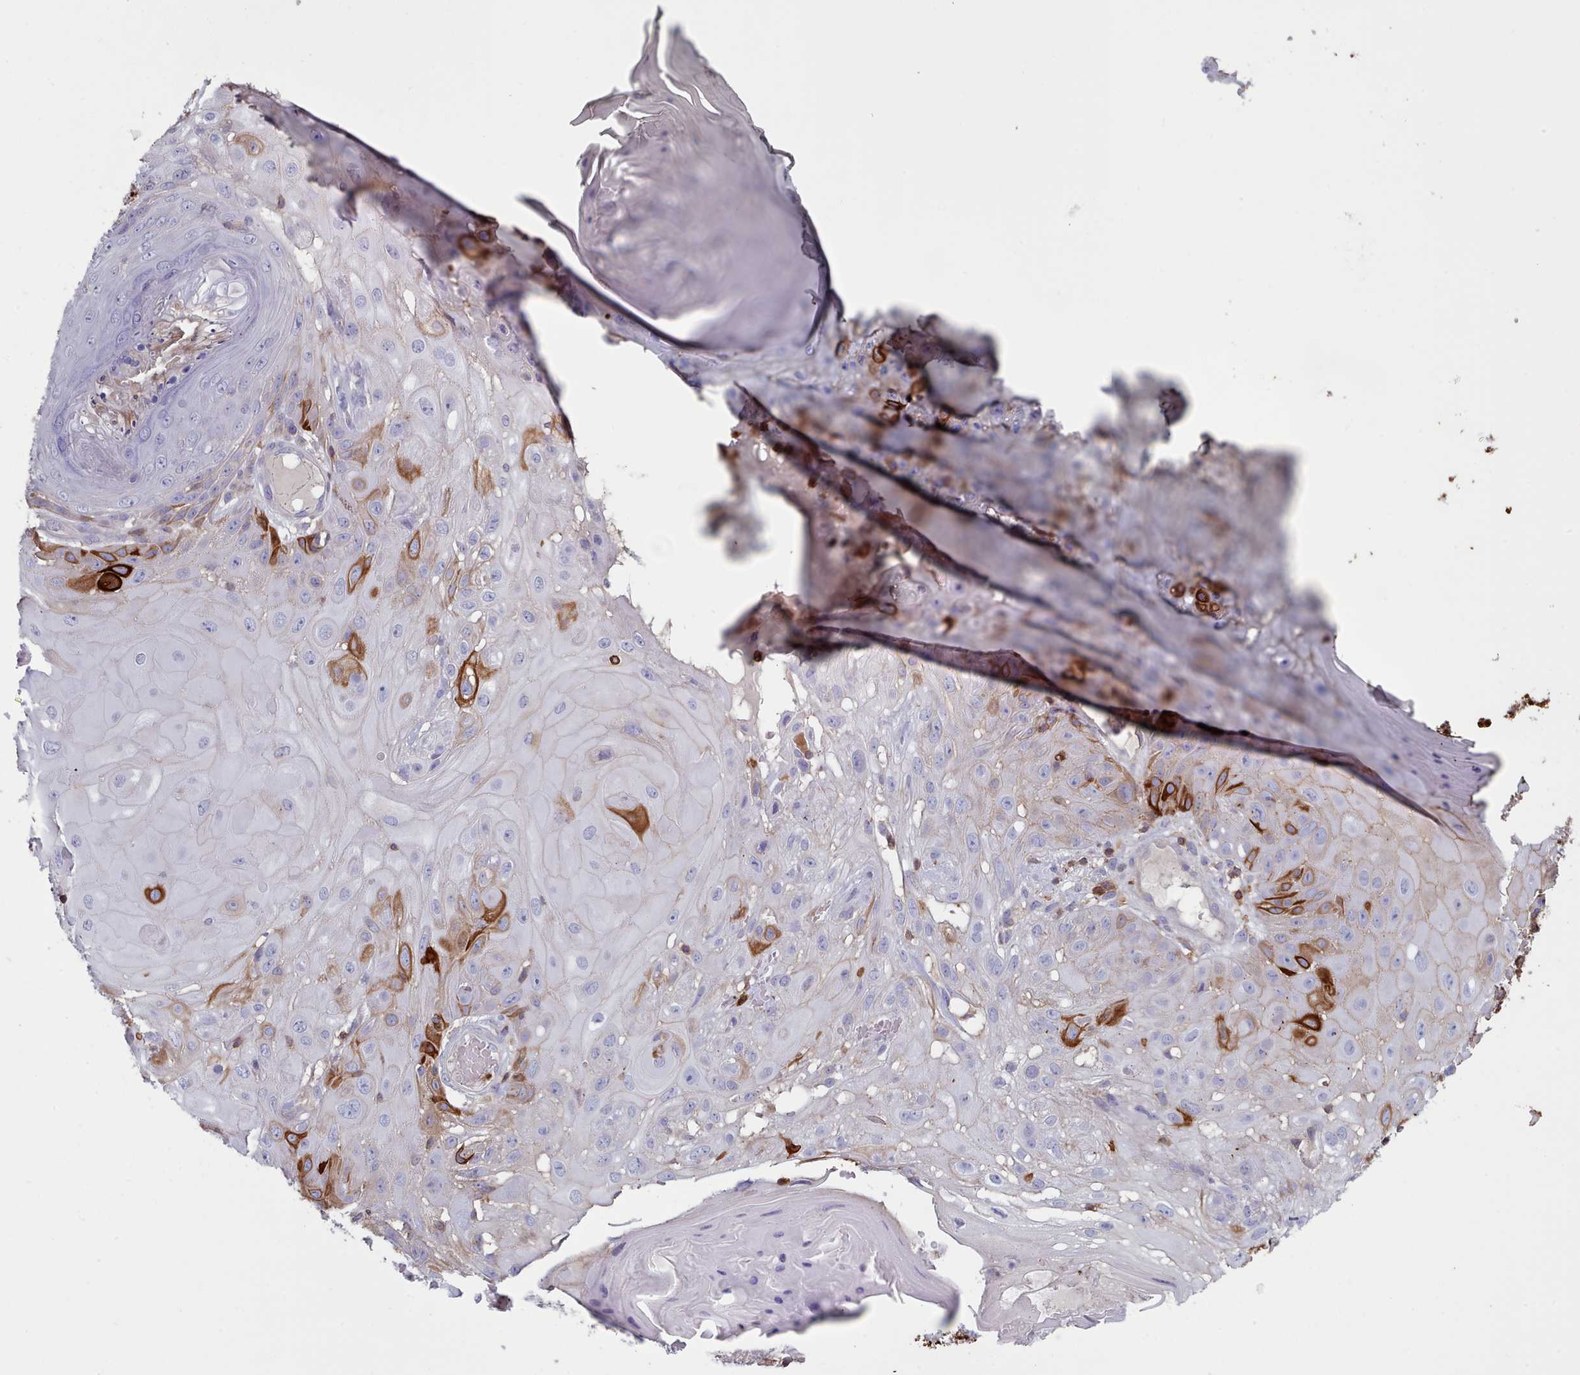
{"staining": {"intensity": "strong", "quantity": "<25%", "location": "cytoplasmic/membranous"}, "tissue": "skin cancer", "cell_type": "Tumor cells", "image_type": "cancer", "snomed": [{"axis": "morphology", "description": "Normal tissue, NOS"}, {"axis": "morphology", "description": "Squamous cell carcinoma, NOS"}, {"axis": "topography", "description": "Skin"}, {"axis": "topography", "description": "Cartilage tissue"}], "caption": "This image demonstrates immunohistochemistry (IHC) staining of human skin squamous cell carcinoma, with medium strong cytoplasmic/membranous expression in about <25% of tumor cells.", "gene": "RAC2", "patient": {"sex": "female", "age": 79}}